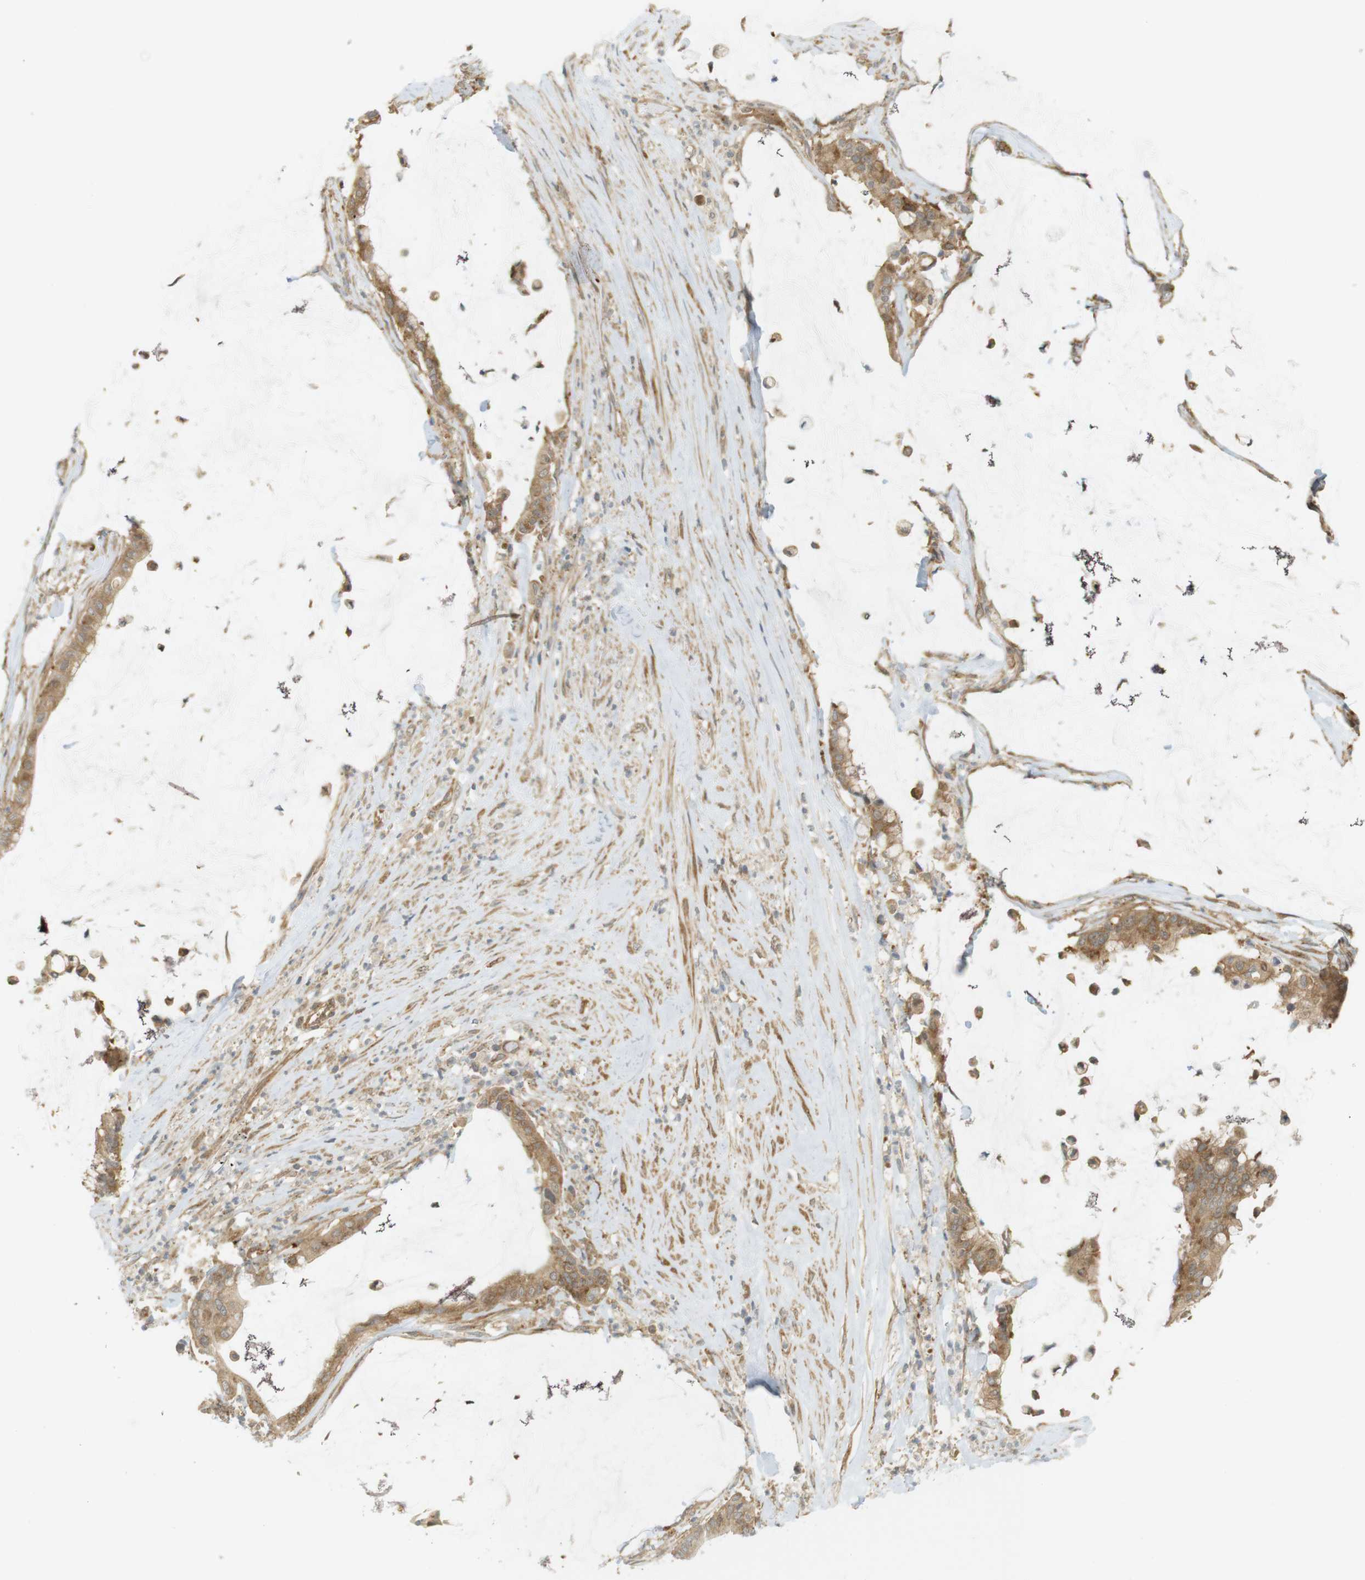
{"staining": {"intensity": "moderate", "quantity": ">75%", "location": "cytoplasmic/membranous,nuclear"}, "tissue": "pancreatic cancer", "cell_type": "Tumor cells", "image_type": "cancer", "snomed": [{"axis": "morphology", "description": "Adenocarcinoma, NOS"}, {"axis": "topography", "description": "Pancreas"}], "caption": "Pancreatic cancer stained with a brown dye displays moderate cytoplasmic/membranous and nuclear positive staining in about >75% of tumor cells.", "gene": "PA2G4", "patient": {"sex": "male", "age": 41}}